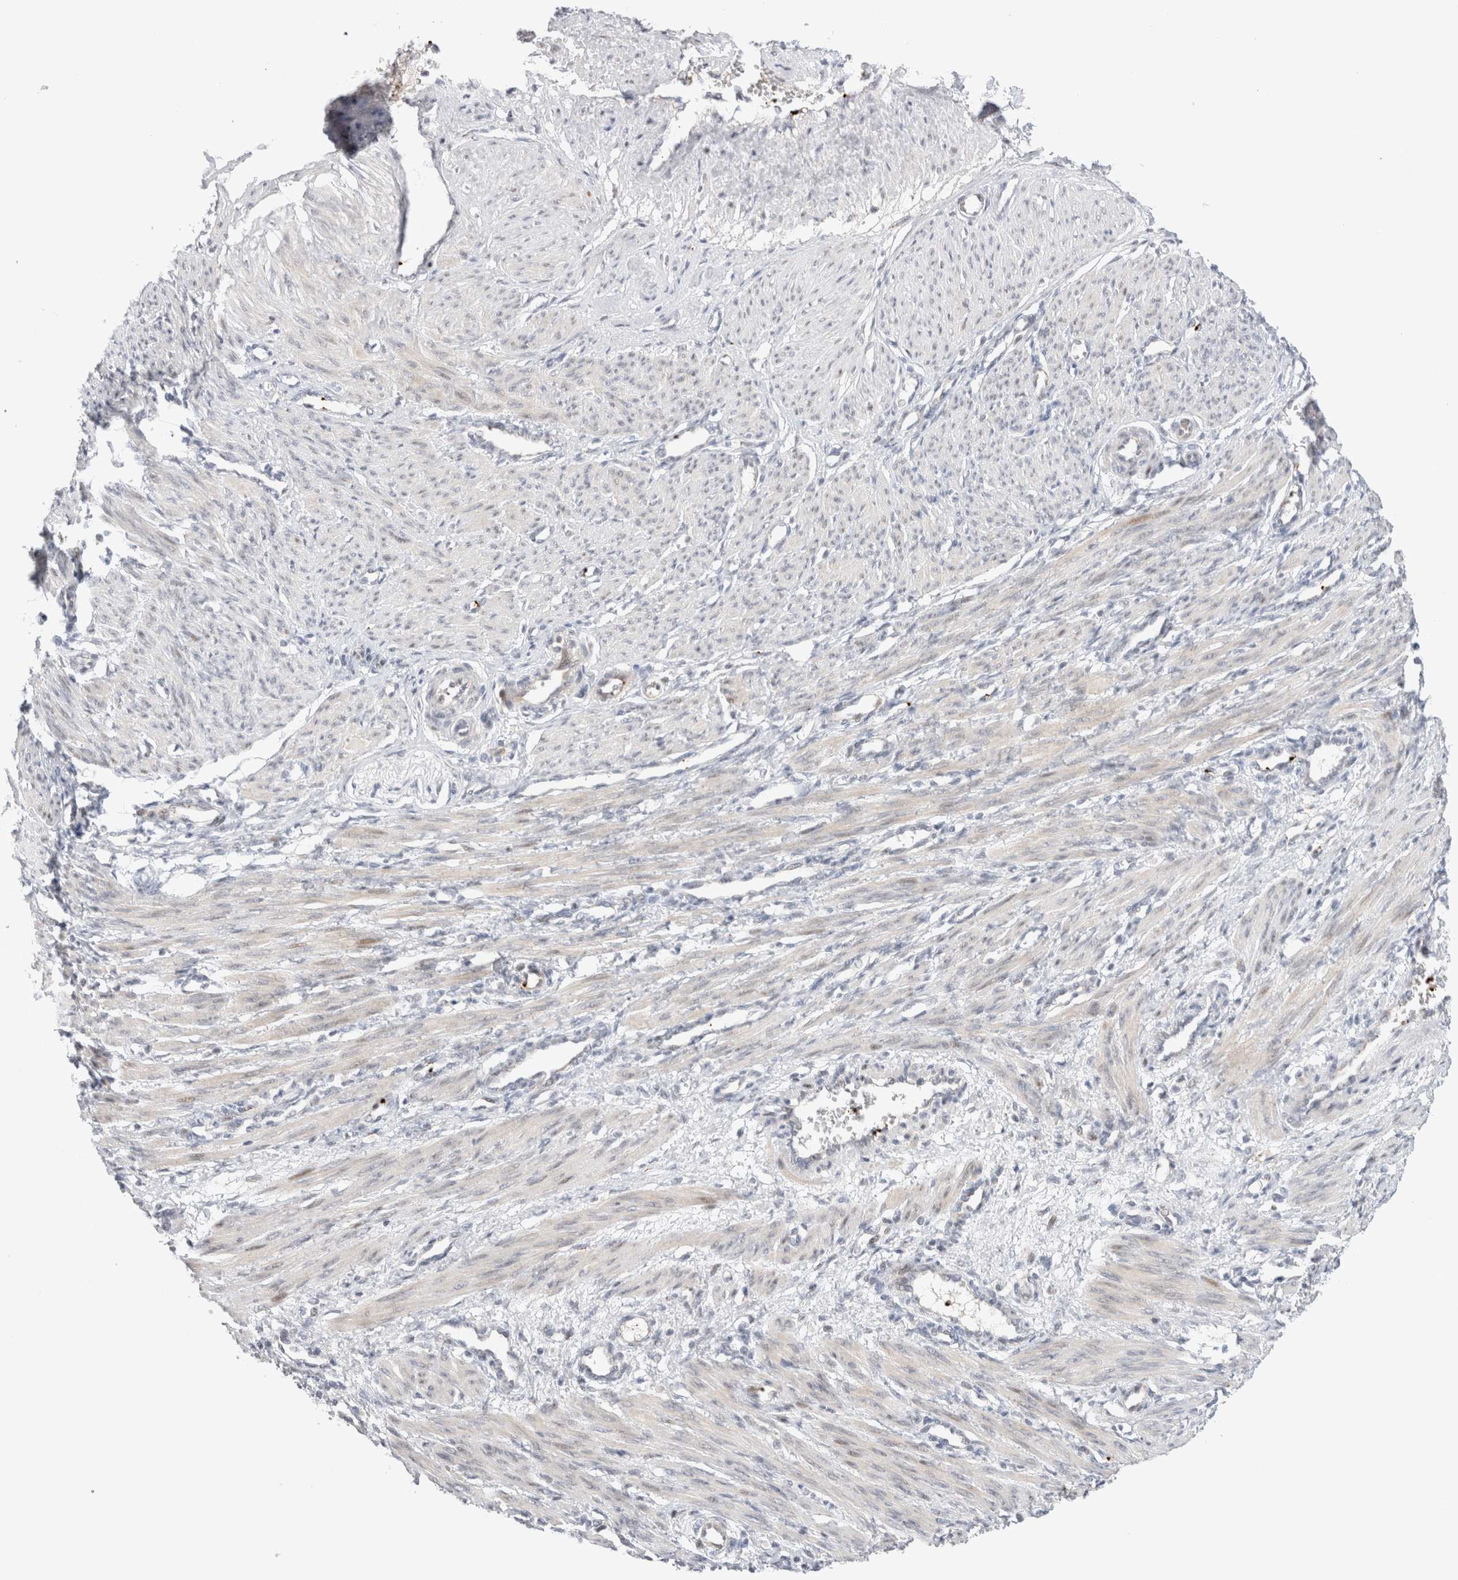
{"staining": {"intensity": "negative", "quantity": "none", "location": "none"}, "tissue": "smooth muscle", "cell_type": "Smooth muscle cells", "image_type": "normal", "snomed": [{"axis": "morphology", "description": "Normal tissue, NOS"}, {"axis": "topography", "description": "Endometrium"}], "caption": "Micrograph shows no protein expression in smooth muscle cells of normal smooth muscle.", "gene": "VPS28", "patient": {"sex": "female", "age": 33}}